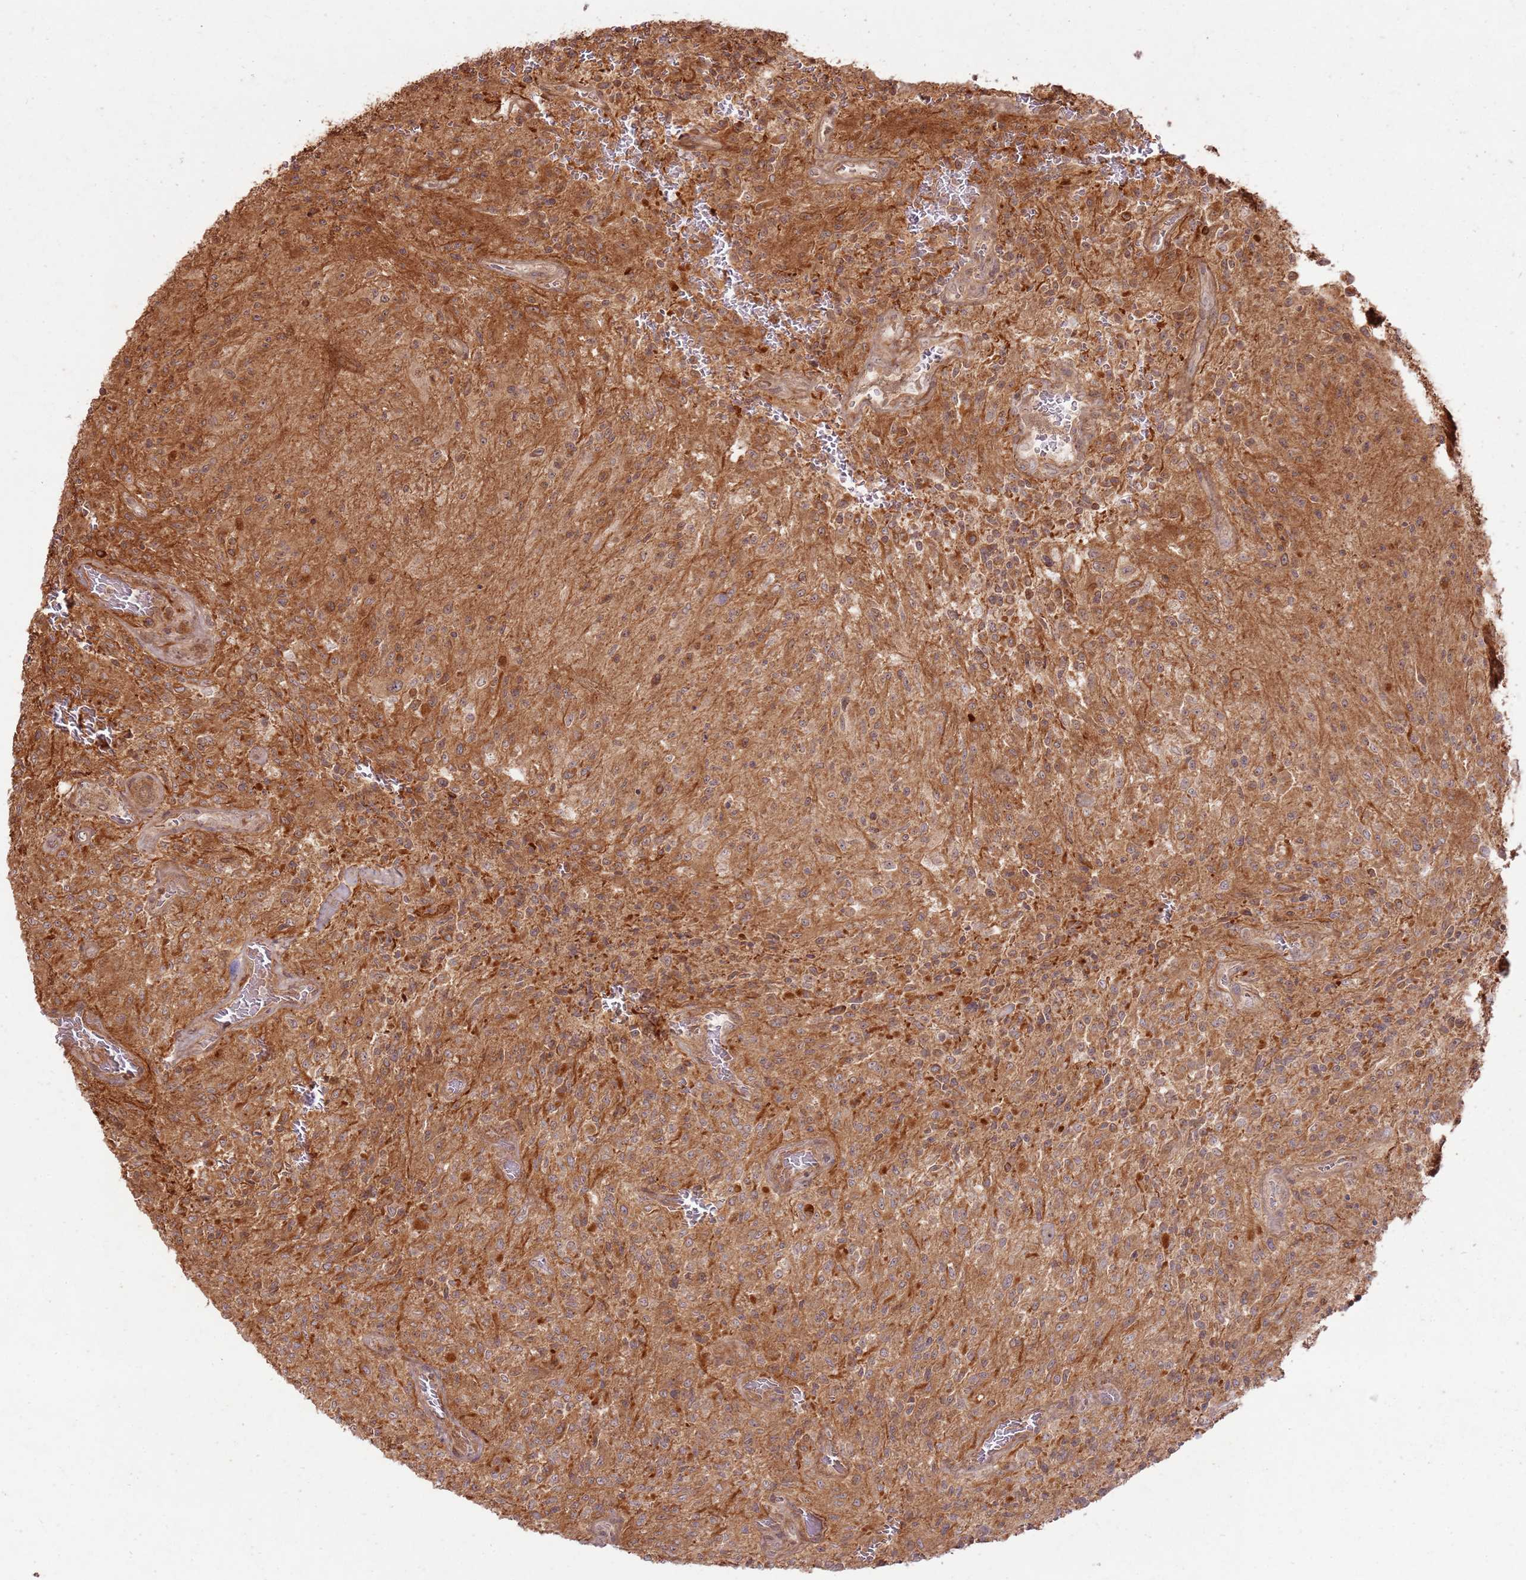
{"staining": {"intensity": "strong", "quantity": "25%-75%", "location": "cytoplasmic/membranous,nuclear"}, "tissue": "glioma", "cell_type": "Tumor cells", "image_type": "cancer", "snomed": [{"axis": "morphology", "description": "Normal tissue, NOS"}, {"axis": "morphology", "description": "Glioma, malignant, High grade"}, {"axis": "topography", "description": "Cerebral cortex"}], "caption": "Tumor cells display high levels of strong cytoplasmic/membranous and nuclear staining in about 25%-75% of cells in glioma.", "gene": "ZNF623", "patient": {"sex": "male", "age": 56}}